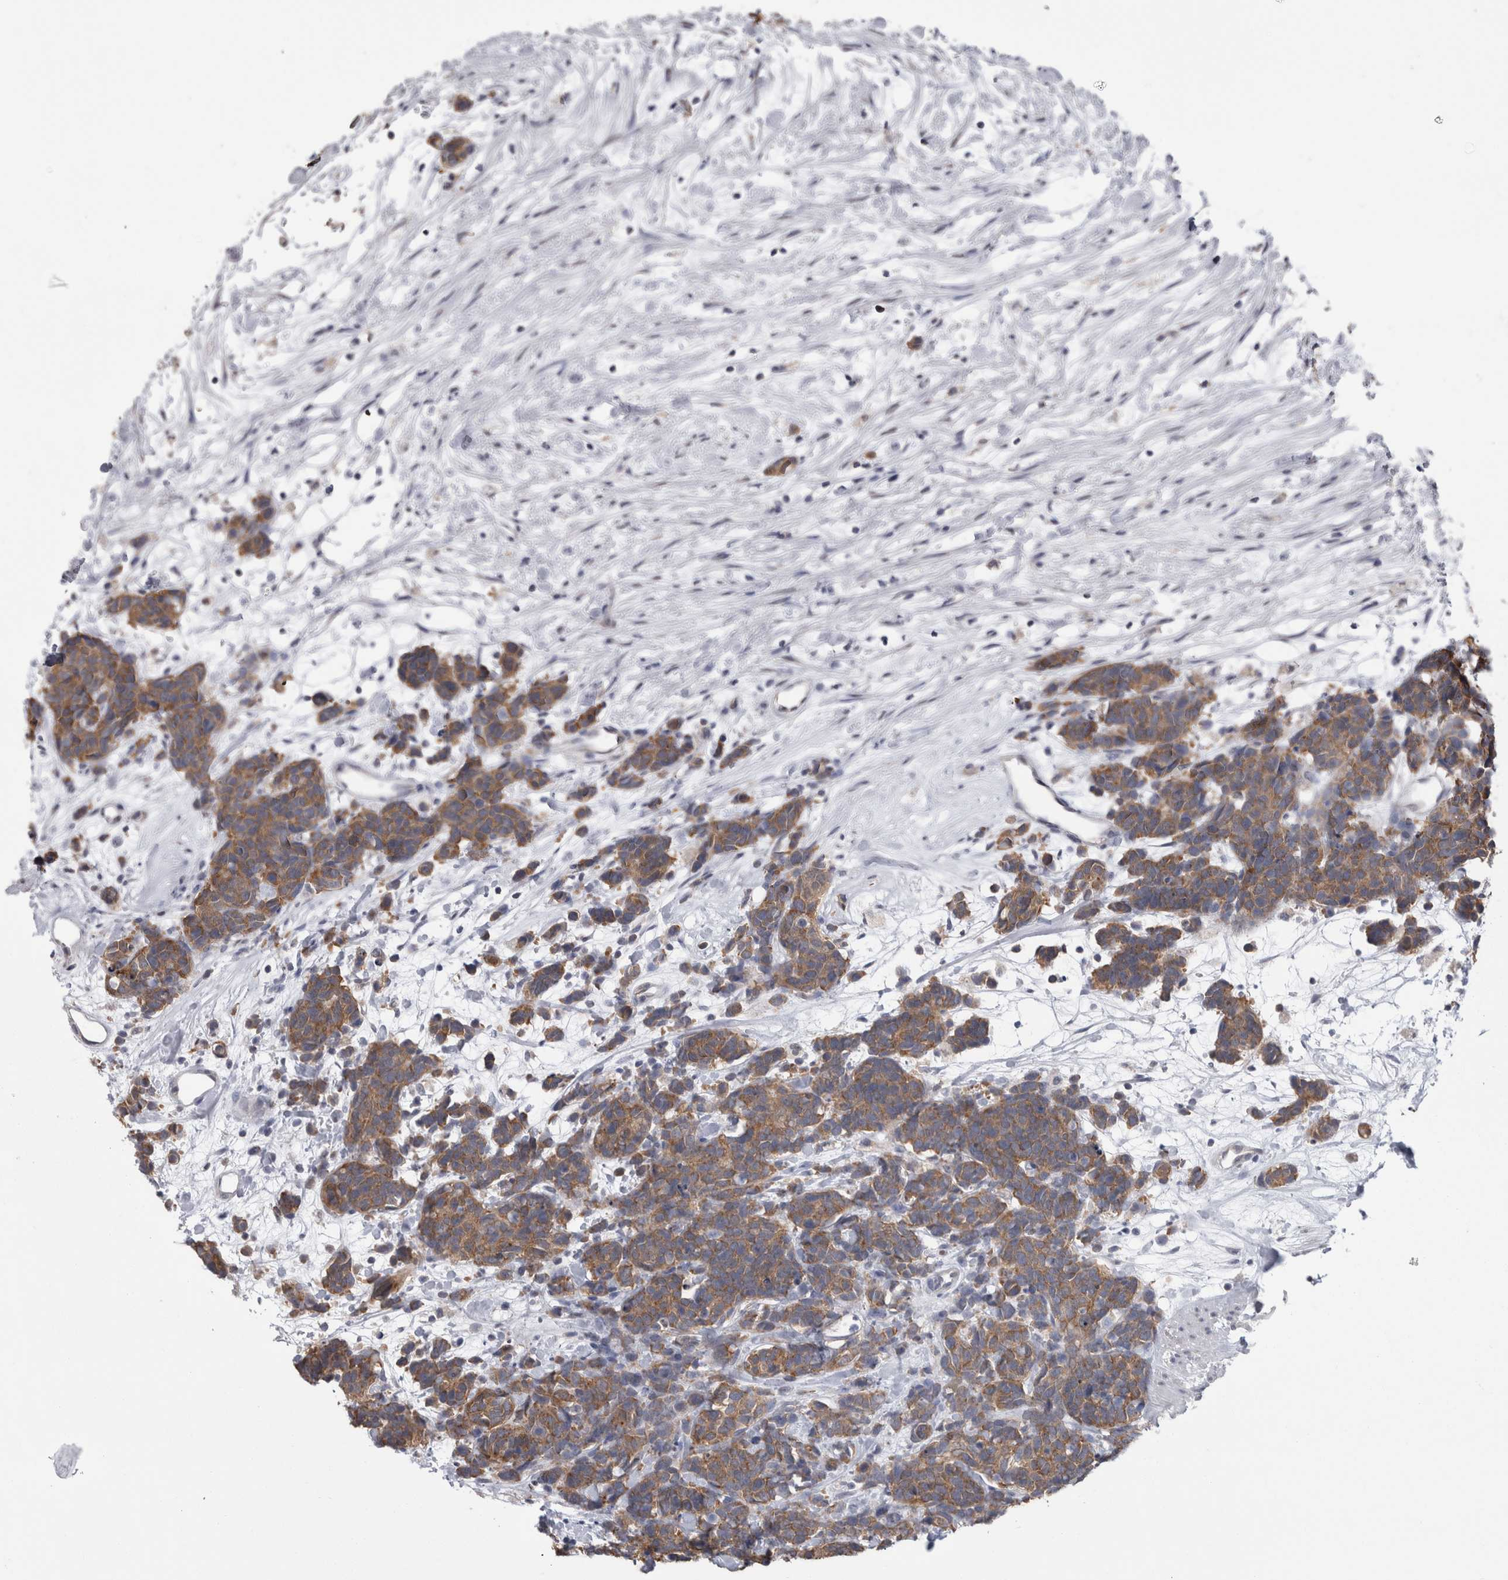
{"staining": {"intensity": "moderate", "quantity": ">75%", "location": "cytoplasmic/membranous"}, "tissue": "carcinoid", "cell_type": "Tumor cells", "image_type": "cancer", "snomed": [{"axis": "morphology", "description": "Carcinoma, NOS"}, {"axis": "morphology", "description": "Carcinoid, malignant, NOS"}, {"axis": "topography", "description": "Urinary bladder"}], "caption": "Carcinoid stained for a protein shows moderate cytoplasmic/membranous positivity in tumor cells. (DAB = brown stain, brightfield microscopy at high magnification).", "gene": "DDX6", "patient": {"sex": "male", "age": 57}}